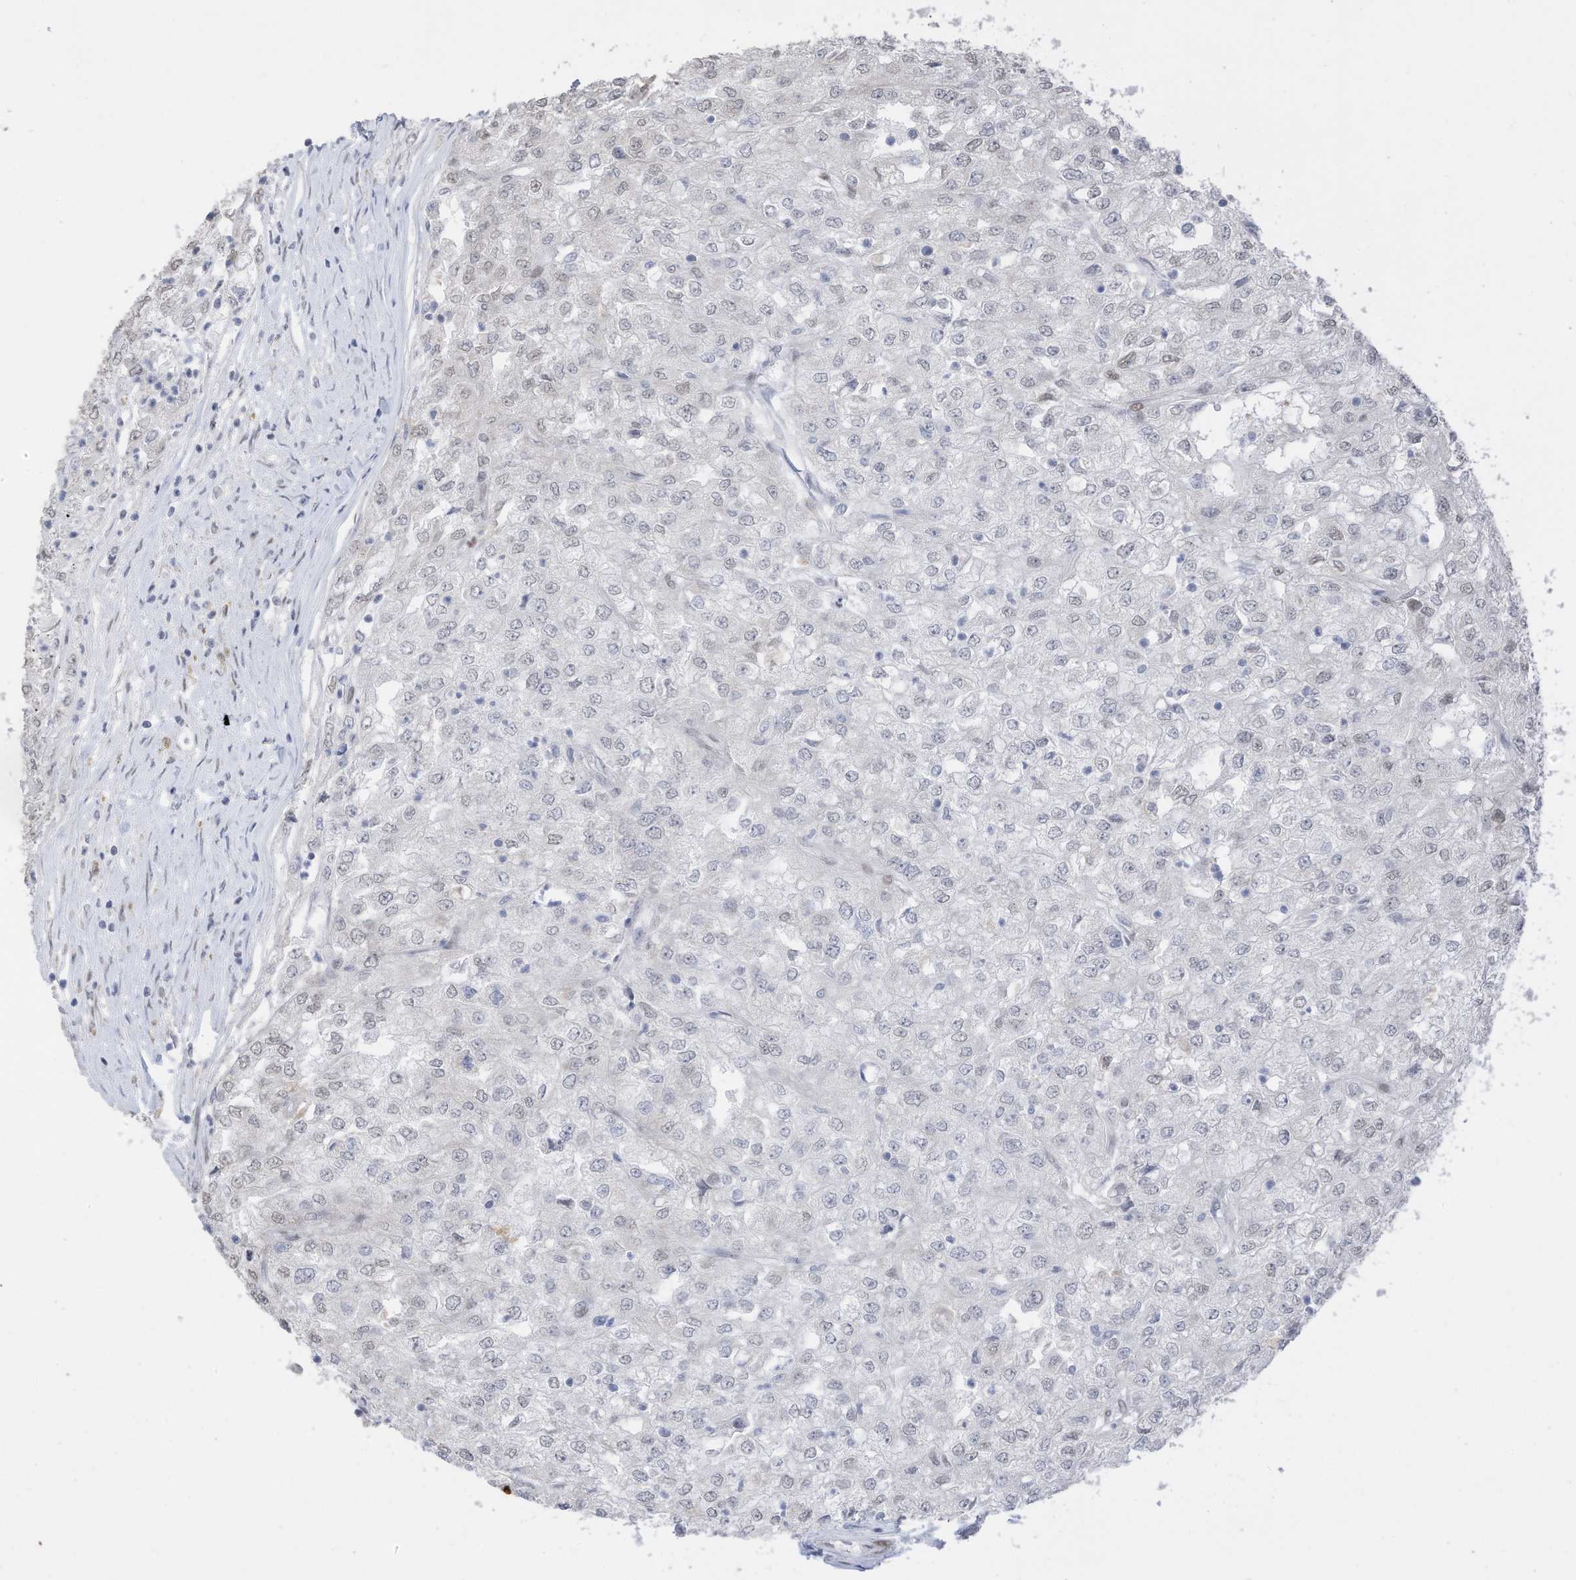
{"staining": {"intensity": "negative", "quantity": "none", "location": "none"}, "tissue": "renal cancer", "cell_type": "Tumor cells", "image_type": "cancer", "snomed": [{"axis": "morphology", "description": "Adenocarcinoma, NOS"}, {"axis": "topography", "description": "Kidney"}], "caption": "There is no significant expression in tumor cells of renal cancer.", "gene": "RABL3", "patient": {"sex": "female", "age": 54}}